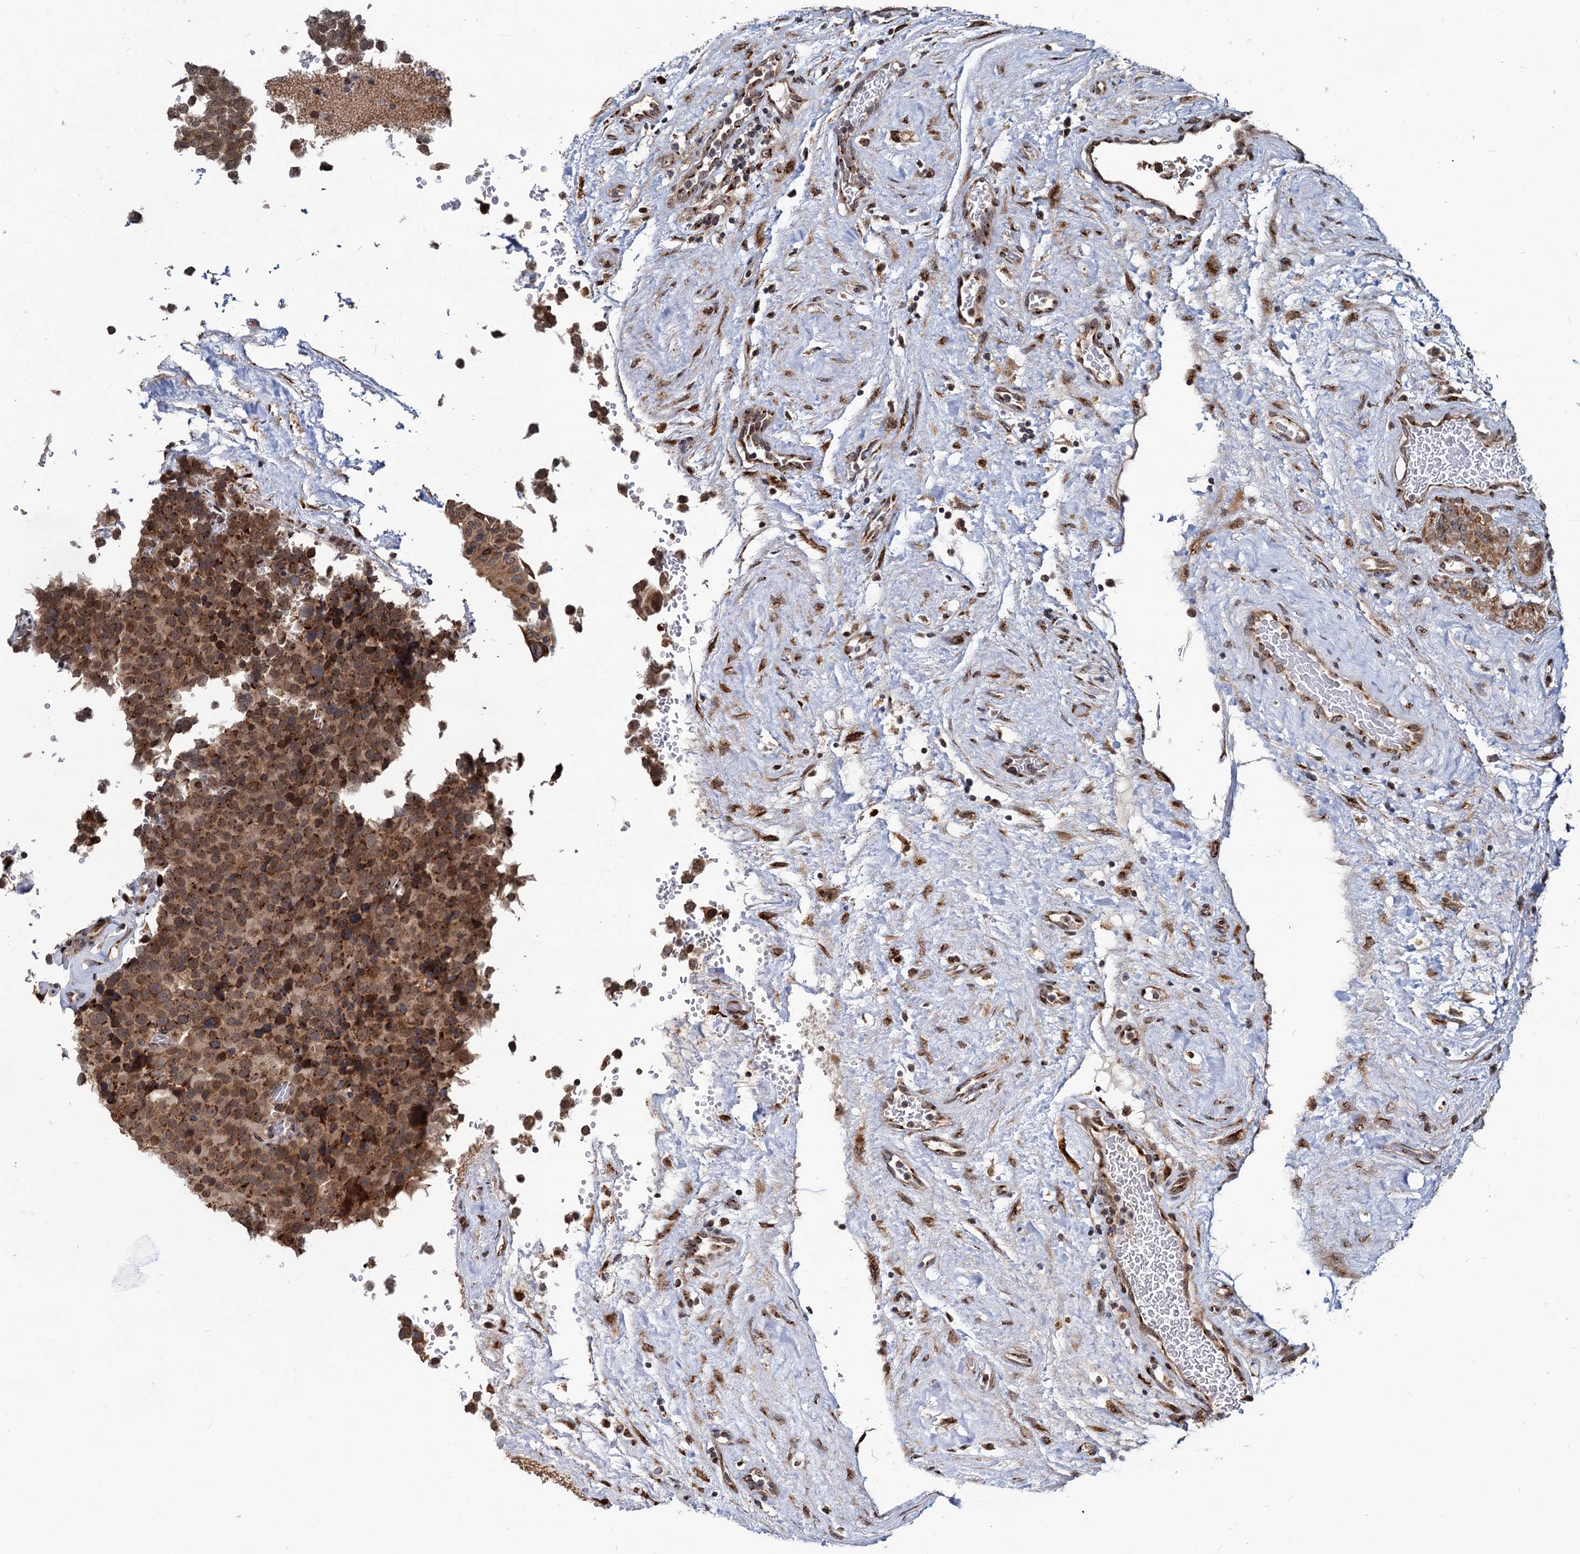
{"staining": {"intensity": "moderate", "quantity": ">75%", "location": "cytoplasmic/membranous,nuclear"}, "tissue": "testis cancer", "cell_type": "Tumor cells", "image_type": "cancer", "snomed": [{"axis": "morphology", "description": "Seminoma, NOS"}, {"axis": "topography", "description": "Testis"}], "caption": "Immunohistochemistry (IHC) photomicrograph of neoplastic tissue: testis seminoma stained using immunohistochemistry displays medium levels of moderate protein expression localized specifically in the cytoplasmic/membranous and nuclear of tumor cells, appearing as a cytoplasmic/membranous and nuclear brown color.", "gene": "SAAL1", "patient": {"sex": "male", "age": 71}}